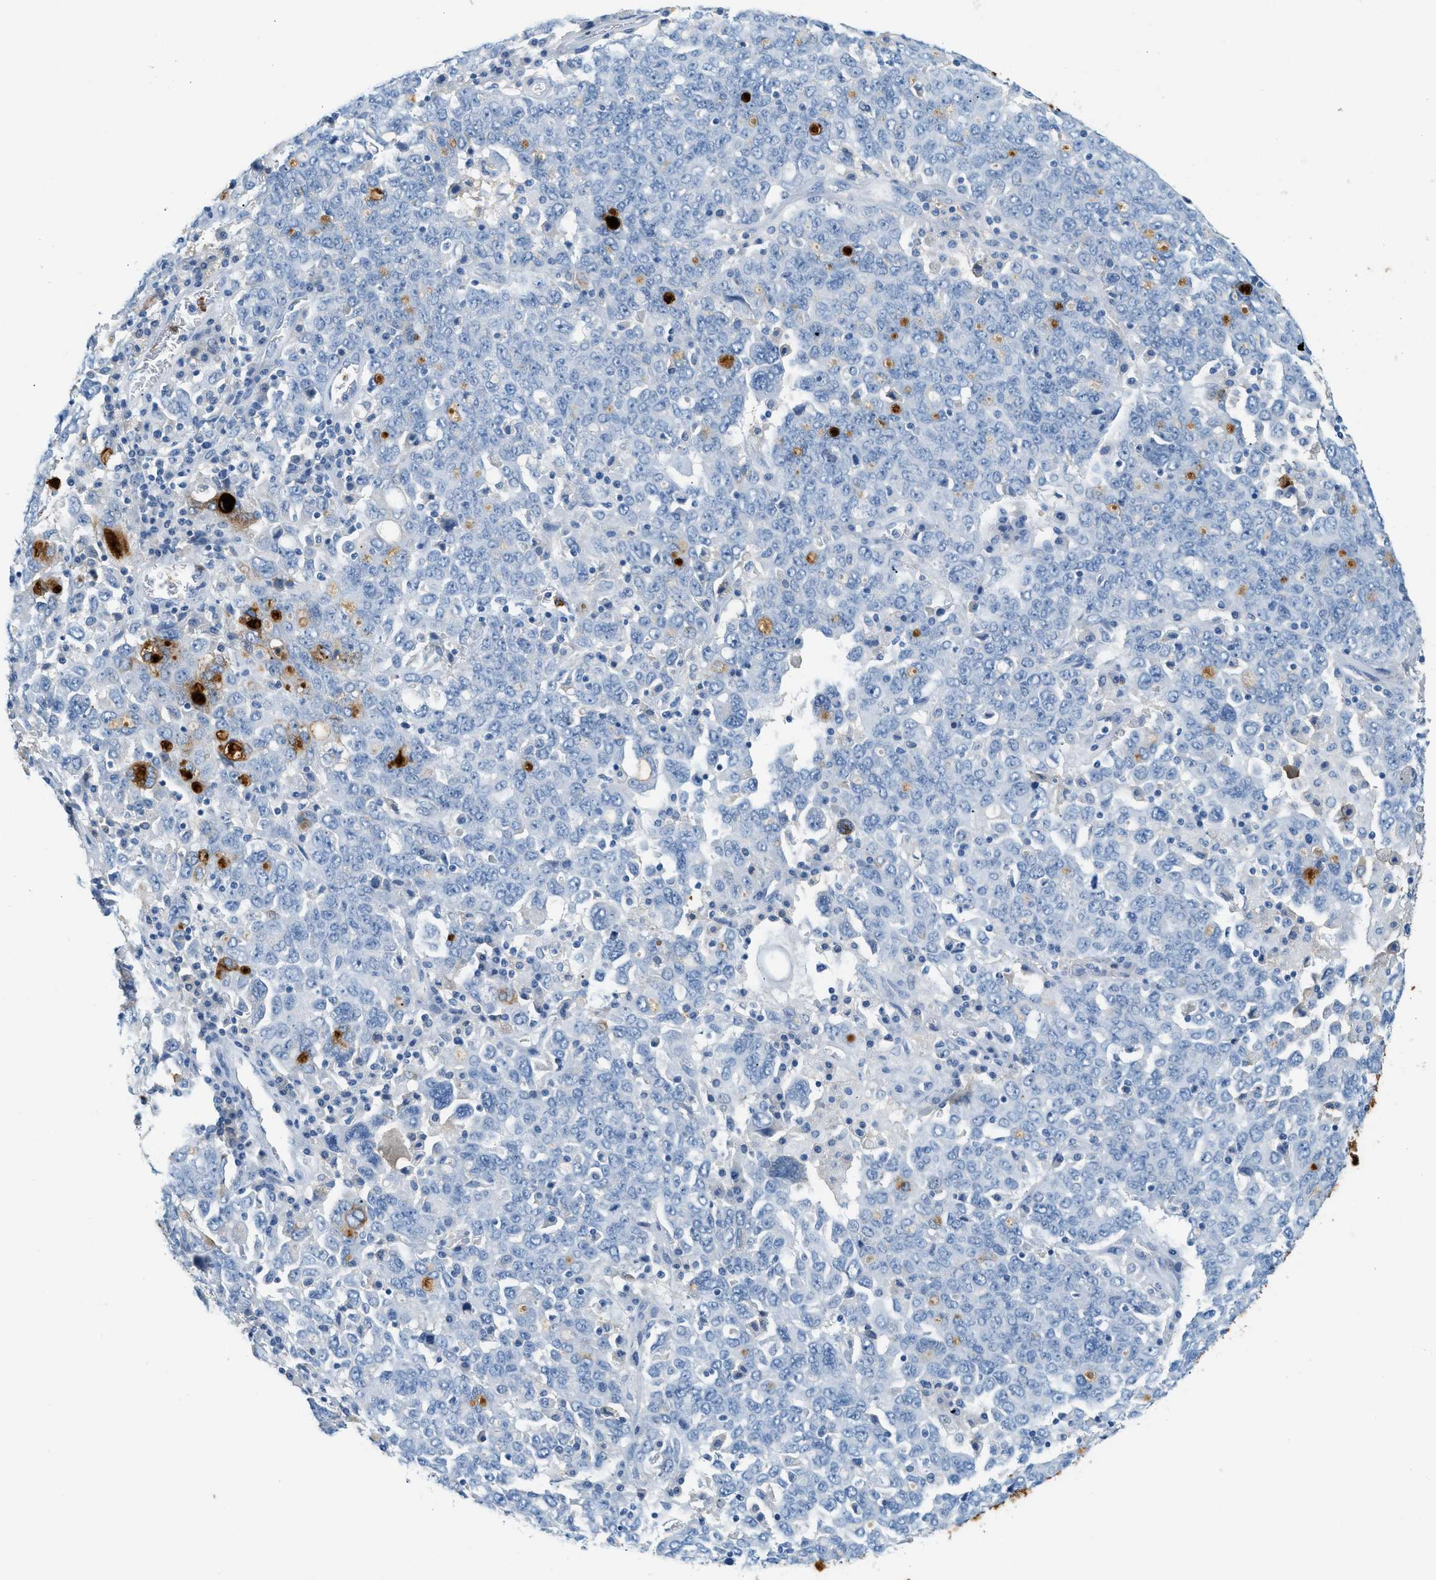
{"staining": {"intensity": "negative", "quantity": "none", "location": "none"}, "tissue": "ovarian cancer", "cell_type": "Tumor cells", "image_type": "cancer", "snomed": [{"axis": "morphology", "description": "Carcinoma, endometroid"}, {"axis": "topography", "description": "Ovary"}], "caption": "Ovarian endometroid carcinoma stained for a protein using IHC demonstrates no expression tumor cells.", "gene": "LCN2", "patient": {"sex": "female", "age": 62}}